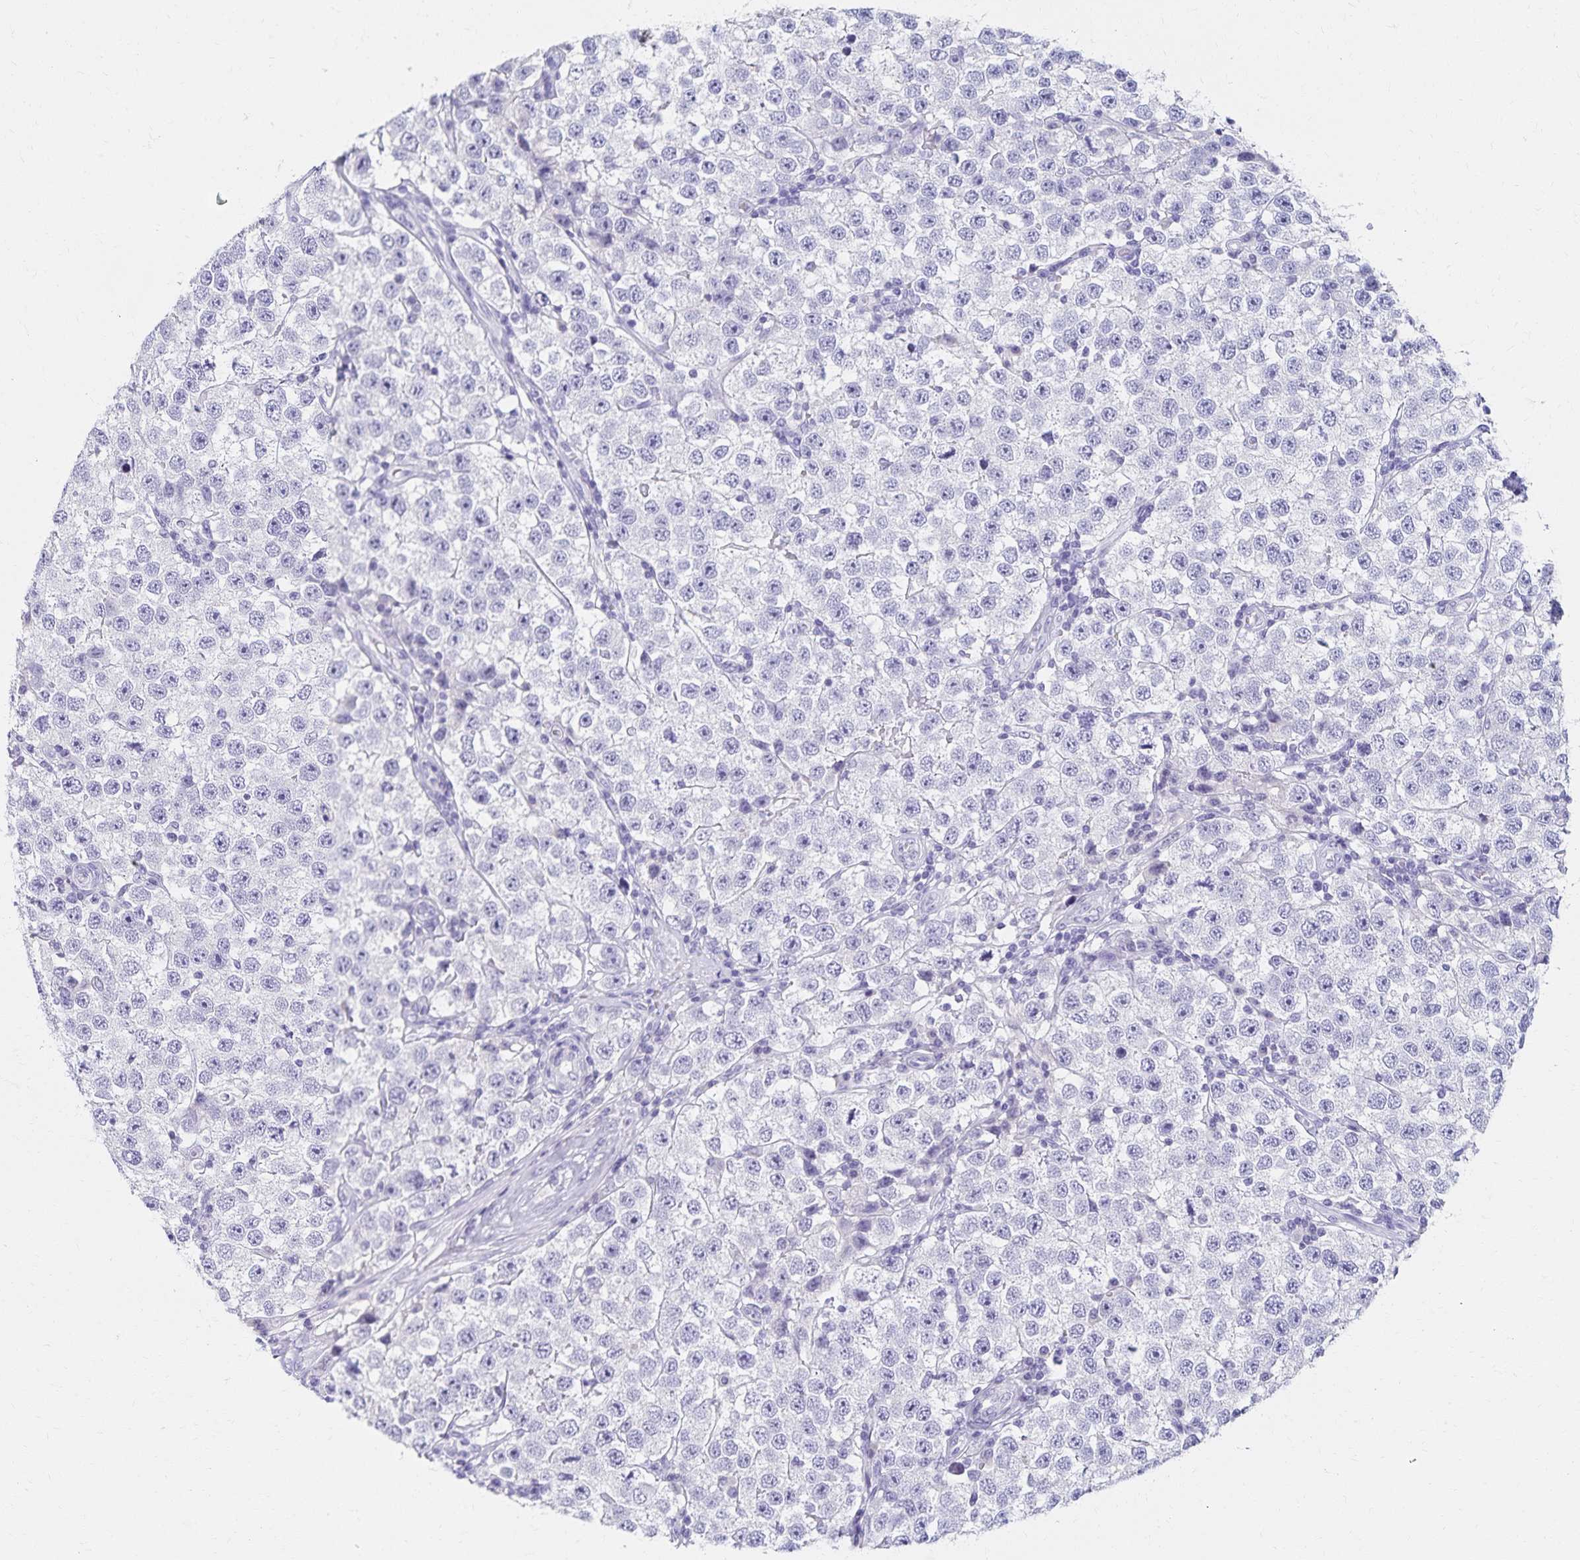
{"staining": {"intensity": "negative", "quantity": "none", "location": "none"}, "tissue": "testis cancer", "cell_type": "Tumor cells", "image_type": "cancer", "snomed": [{"axis": "morphology", "description": "Seminoma, NOS"}, {"axis": "topography", "description": "Testis"}], "caption": "Immunohistochemistry (IHC) micrograph of neoplastic tissue: seminoma (testis) stained with DAB exhibits no significant protein expression in tumor cells.", "gene": "C2orf50", "patient": {"sex": "male", "age": 34}}